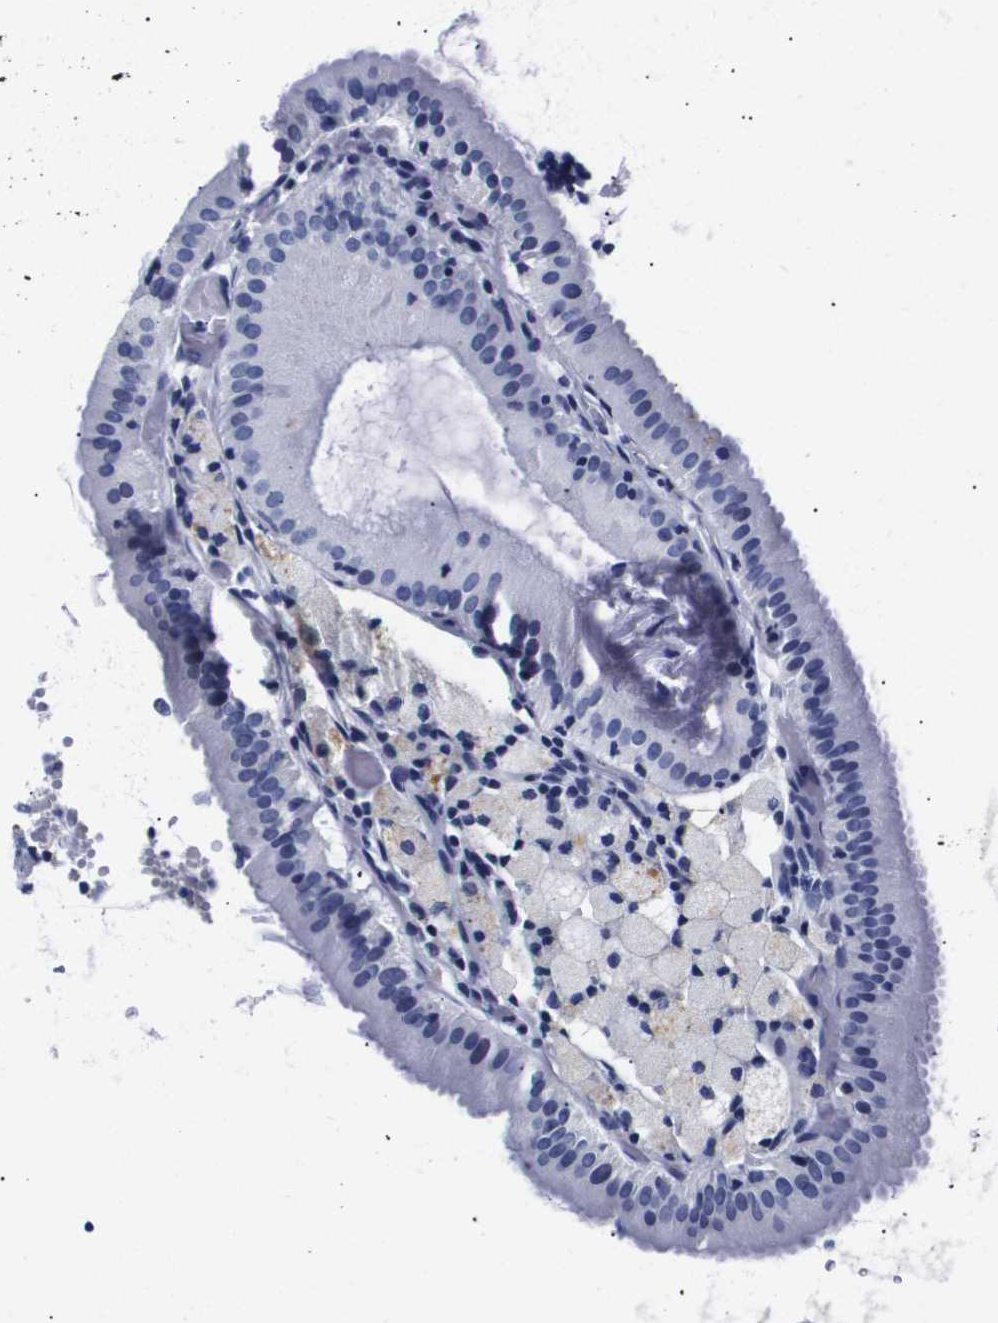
{"staining": {"intensity": "negative", "quantity": "none", "location": "none"}, "tissue": "gallbladder", "cell_type": "Glandular cells", "image_type": "normal", "snomed": [{"axis": "morphology", "description": "Normal tissue, NOS"}, {"axis": "topography", "description": "Gallbladder"}], "caption": "Immunohistochemistry micrograph of benign human gallbladder stained for a protein (brown), which reveals no staining in glandular cells. (Immunohistochemistry (ihc), brightfield microscopy, high magnification).", "gene": "ATP6V0A4", "patient": {"sex": "male", "age": 54}}